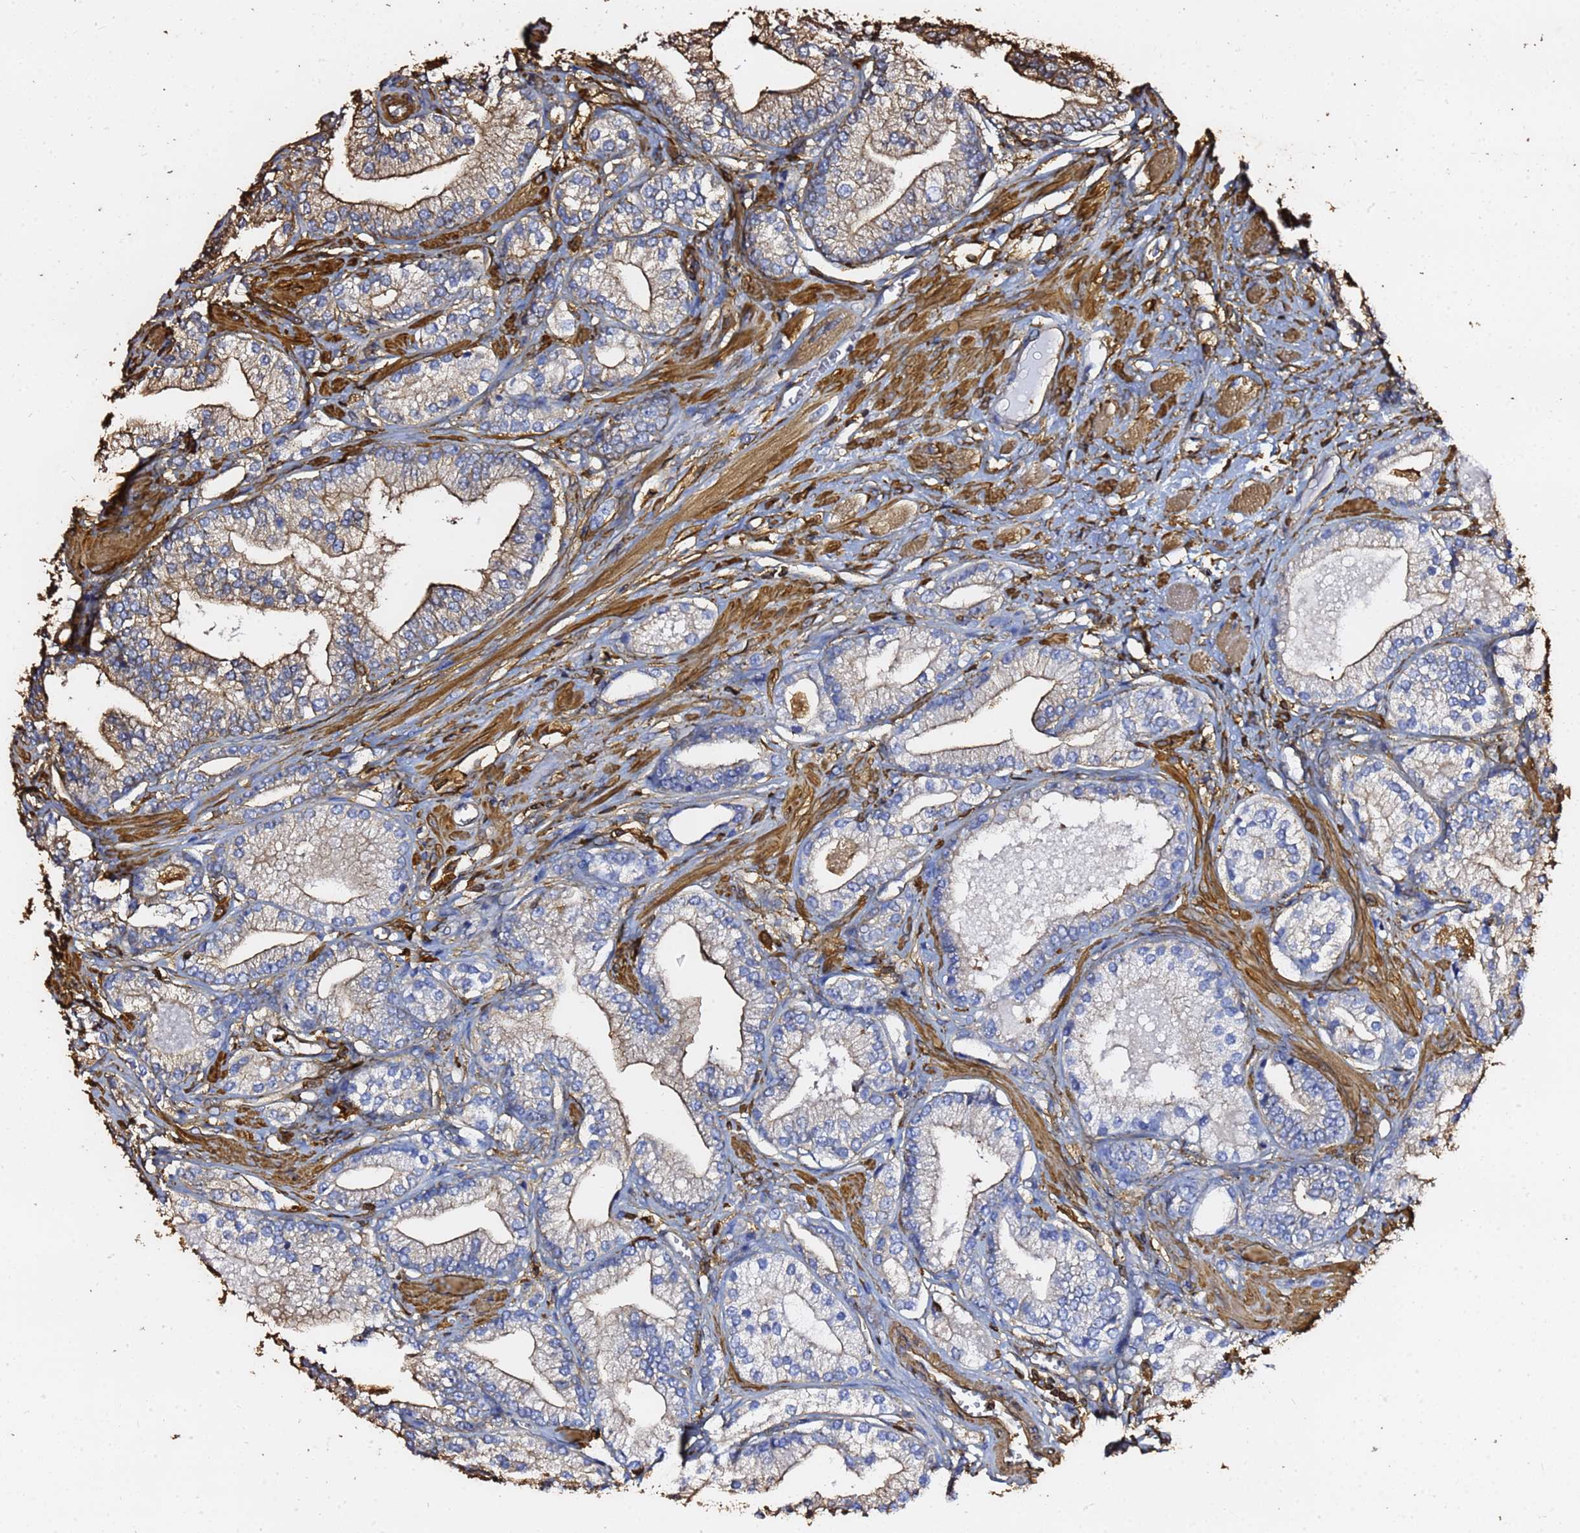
{"staining": {"intensity": "moderate", "quantity": "25%-75%", "location": "cytoplasmic/membranous"}, "tissue": "prostate cancer", "cell_type": "Tumor cells", "image_type": "cancer", "snomed": [{"axis": "morphology", "description": "Adenocarcinoma, High grade"}, {"axis": "topography", "description": "Prostate"}], "caption": "High-grade adenocarcinoma (prostate) stained with DAB IHC displays medium levels of moderate cytoplasmic/membranous staining in about 25%-75% of tumor cells.", "gene": "ACTB", "patient": {"sex": "male", "age": 50}}